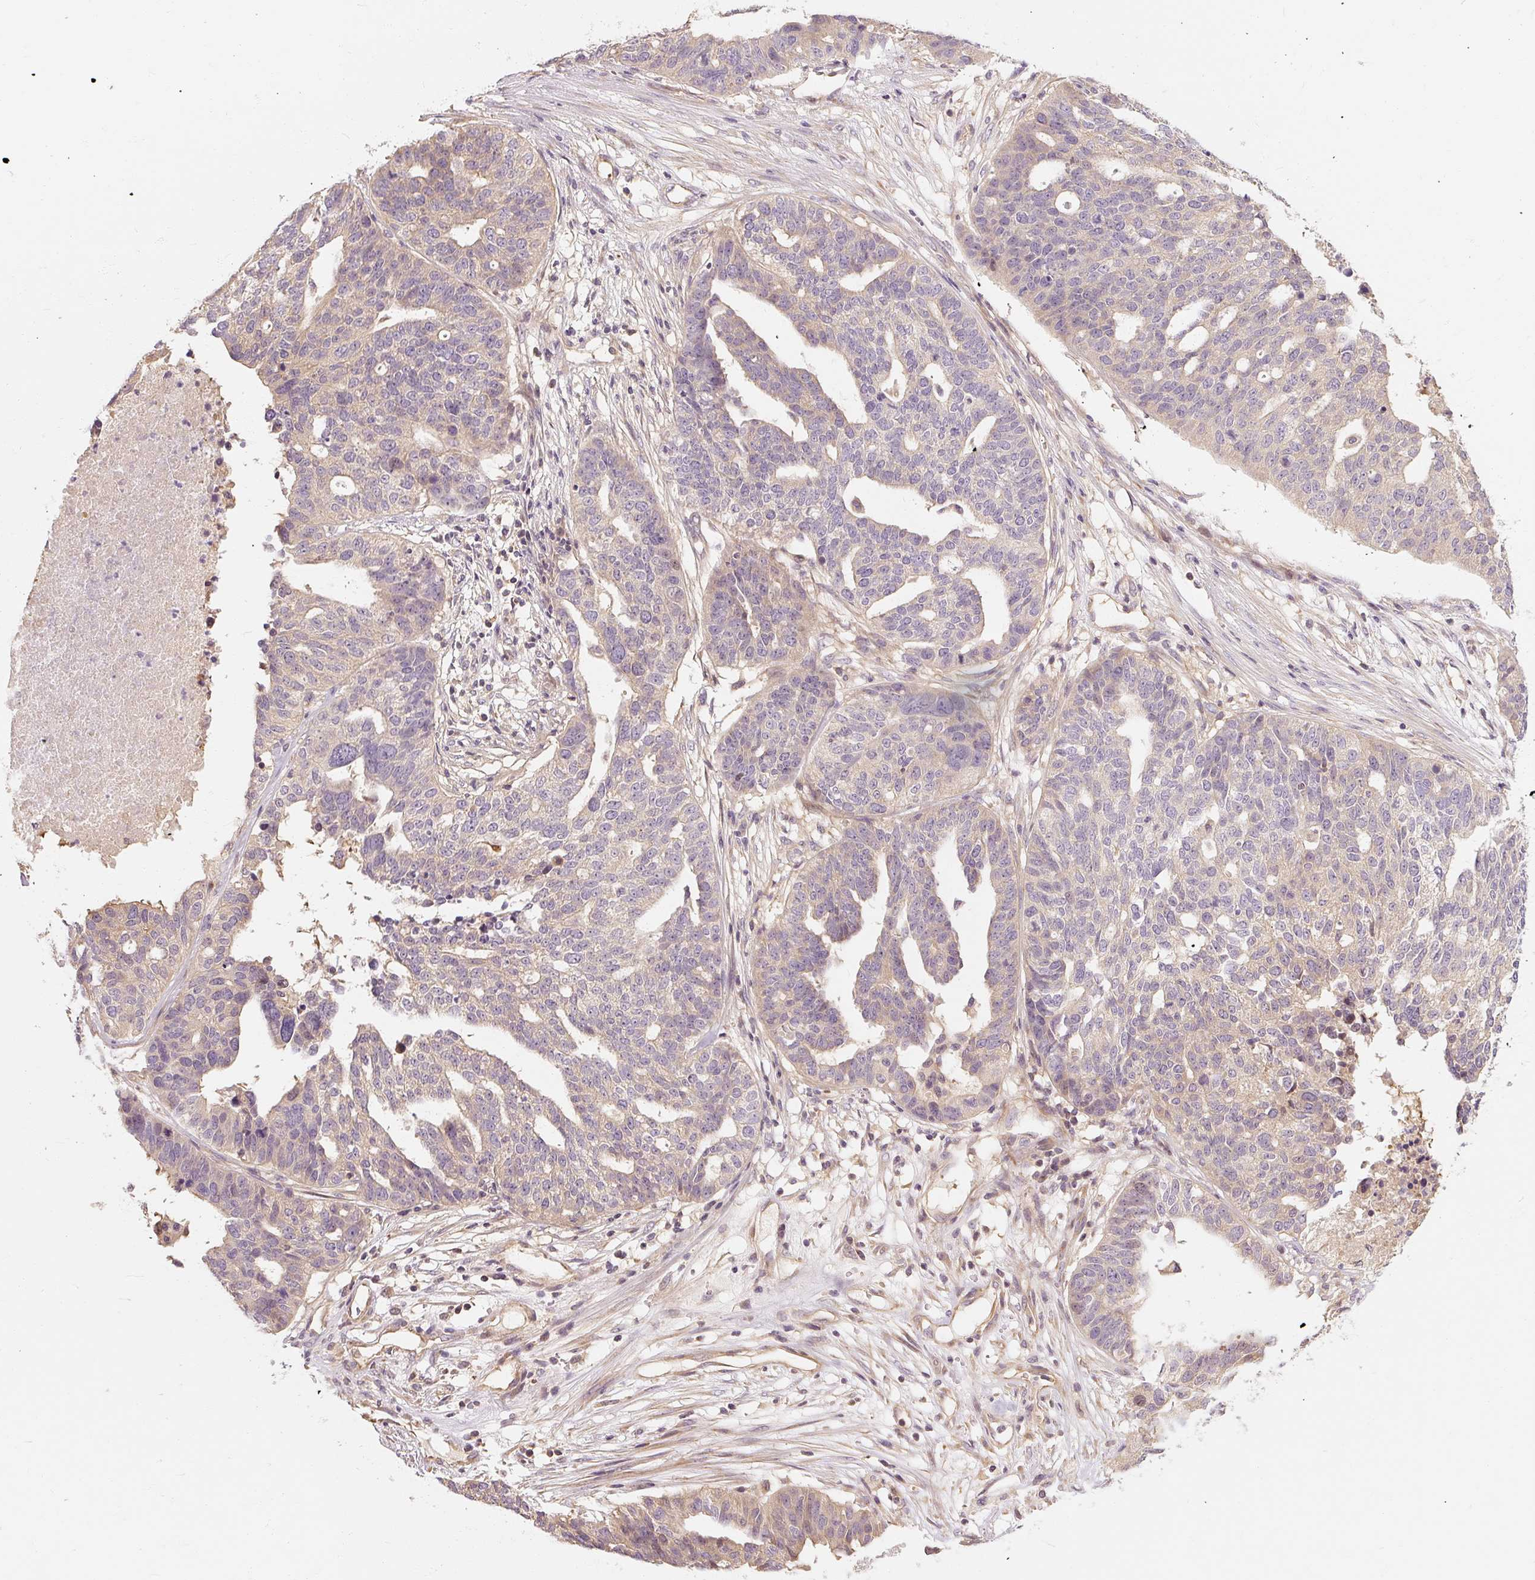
{"staining": {"intensity": "weak", "quantity": "<25%", "location": "cytoplasmic/membranous"}, "tissue": "ovarian cancer", "cell_type": "Tumor cells", "image_type": "cancer", "snomed": [{"axis": "morphology", "description": "Cystadenocarcinoma, serous, NOS"}, {"axis": "topography", "description": "Ovary"}], "caption": "DAB immunohistochemical staining of serous cystadenocarcinoma (ovarian) reveals no significant expression in tumor cells. (Immunohistochemistry, brightfield microscopy, high magnification).", "gene": "RB1CC1", "patient": {"sex": "female", "age": 59}}